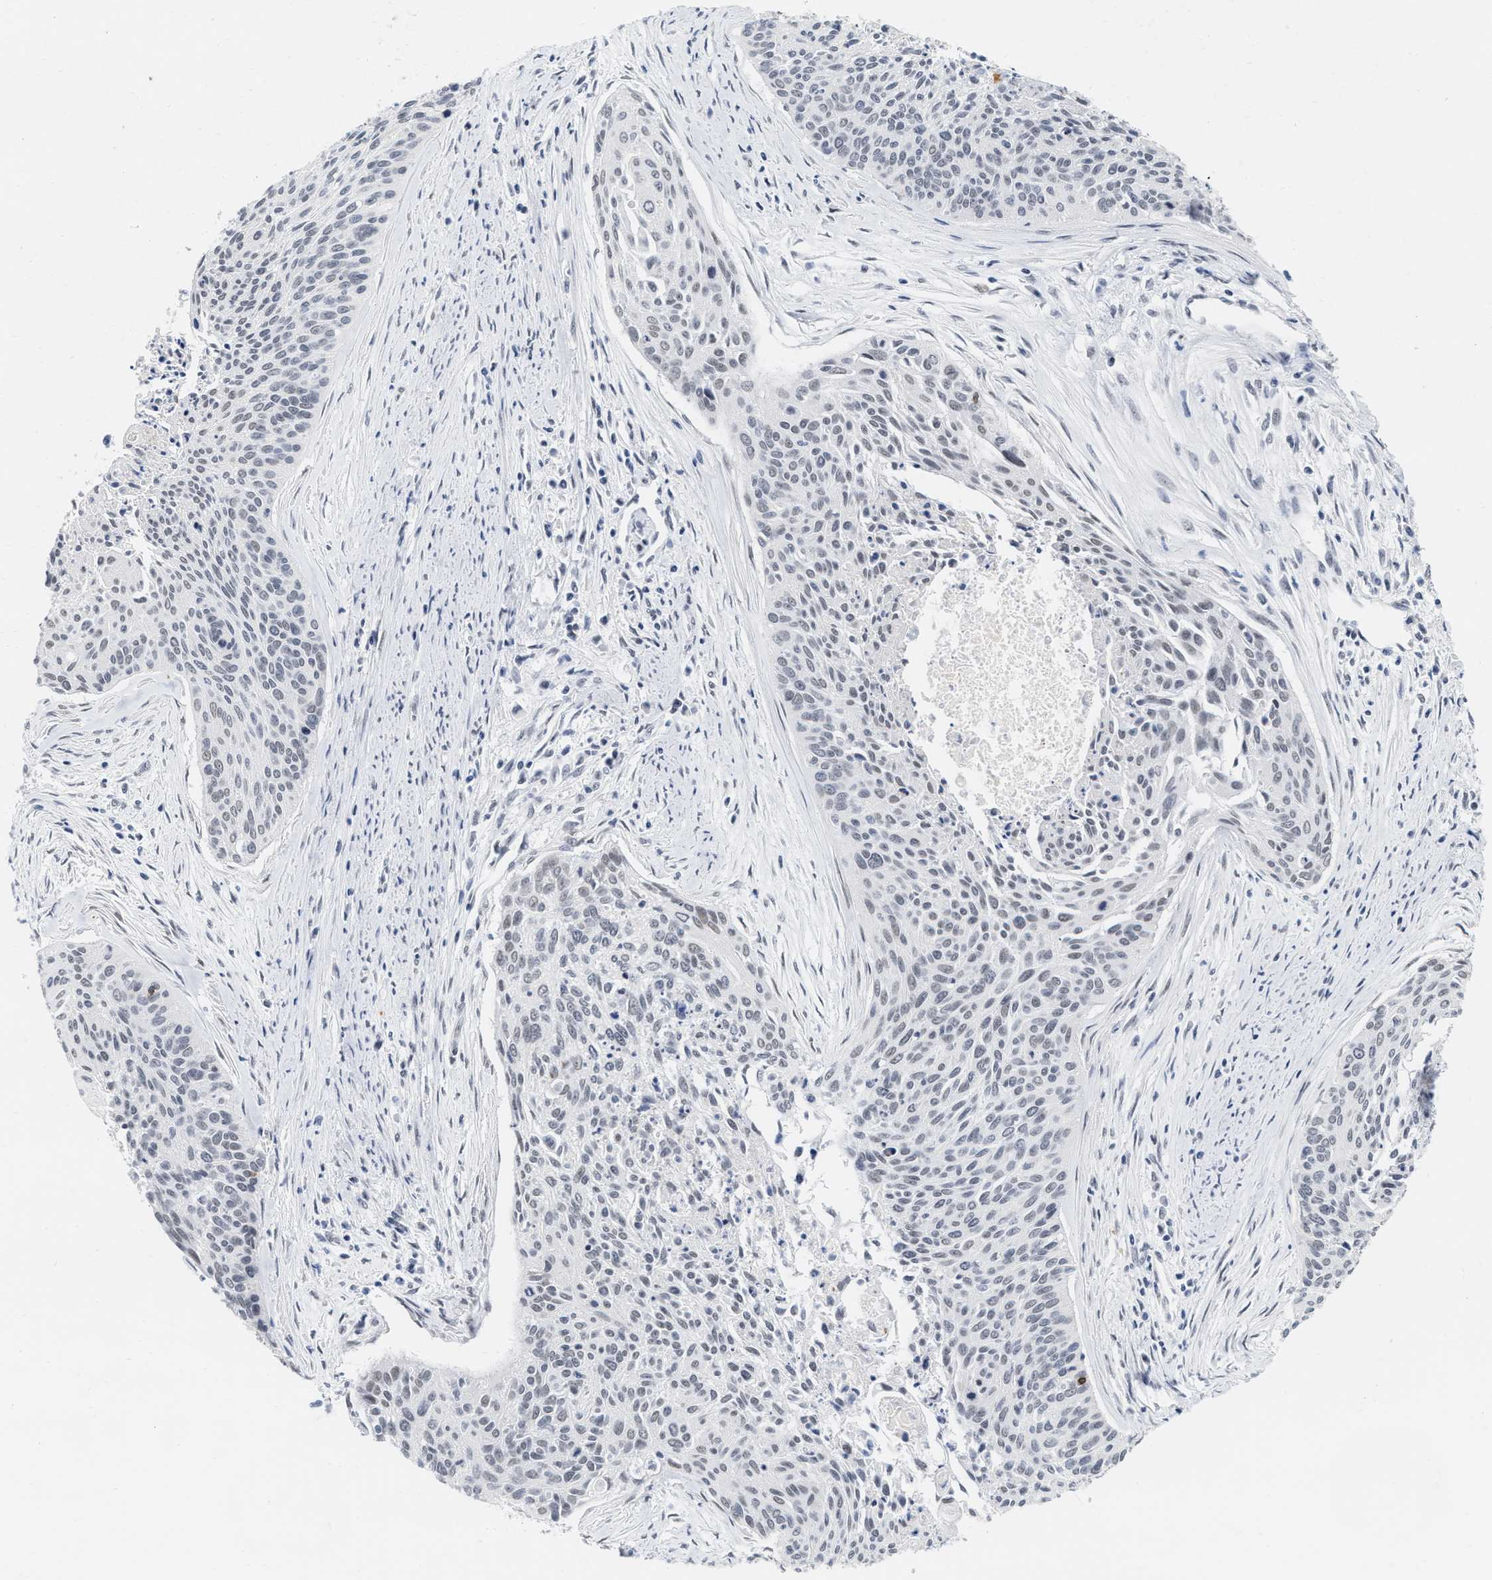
{"staining": {"intensity": "weak", "quantity": "25%-75%", "location": "nuclear"}, "tissue": "cervical cancer", "cell_type": "Tumor cells", "image_type": "cancer", "snomed": [{"axis": "morphology", "description": "Squamous cell carcinoma, NOS"}, {"axis": "topography", "description": "Cervix"}], "caption": "This photomicrograph reveals immunohistochemistry (IHC) staining of cervical squamous cell carcinoma, with low weak nuclear expression in about 25%-75% of tumor cells.", "gene": "XIRP1", "patient": {"sex": "female", "age": 55}}